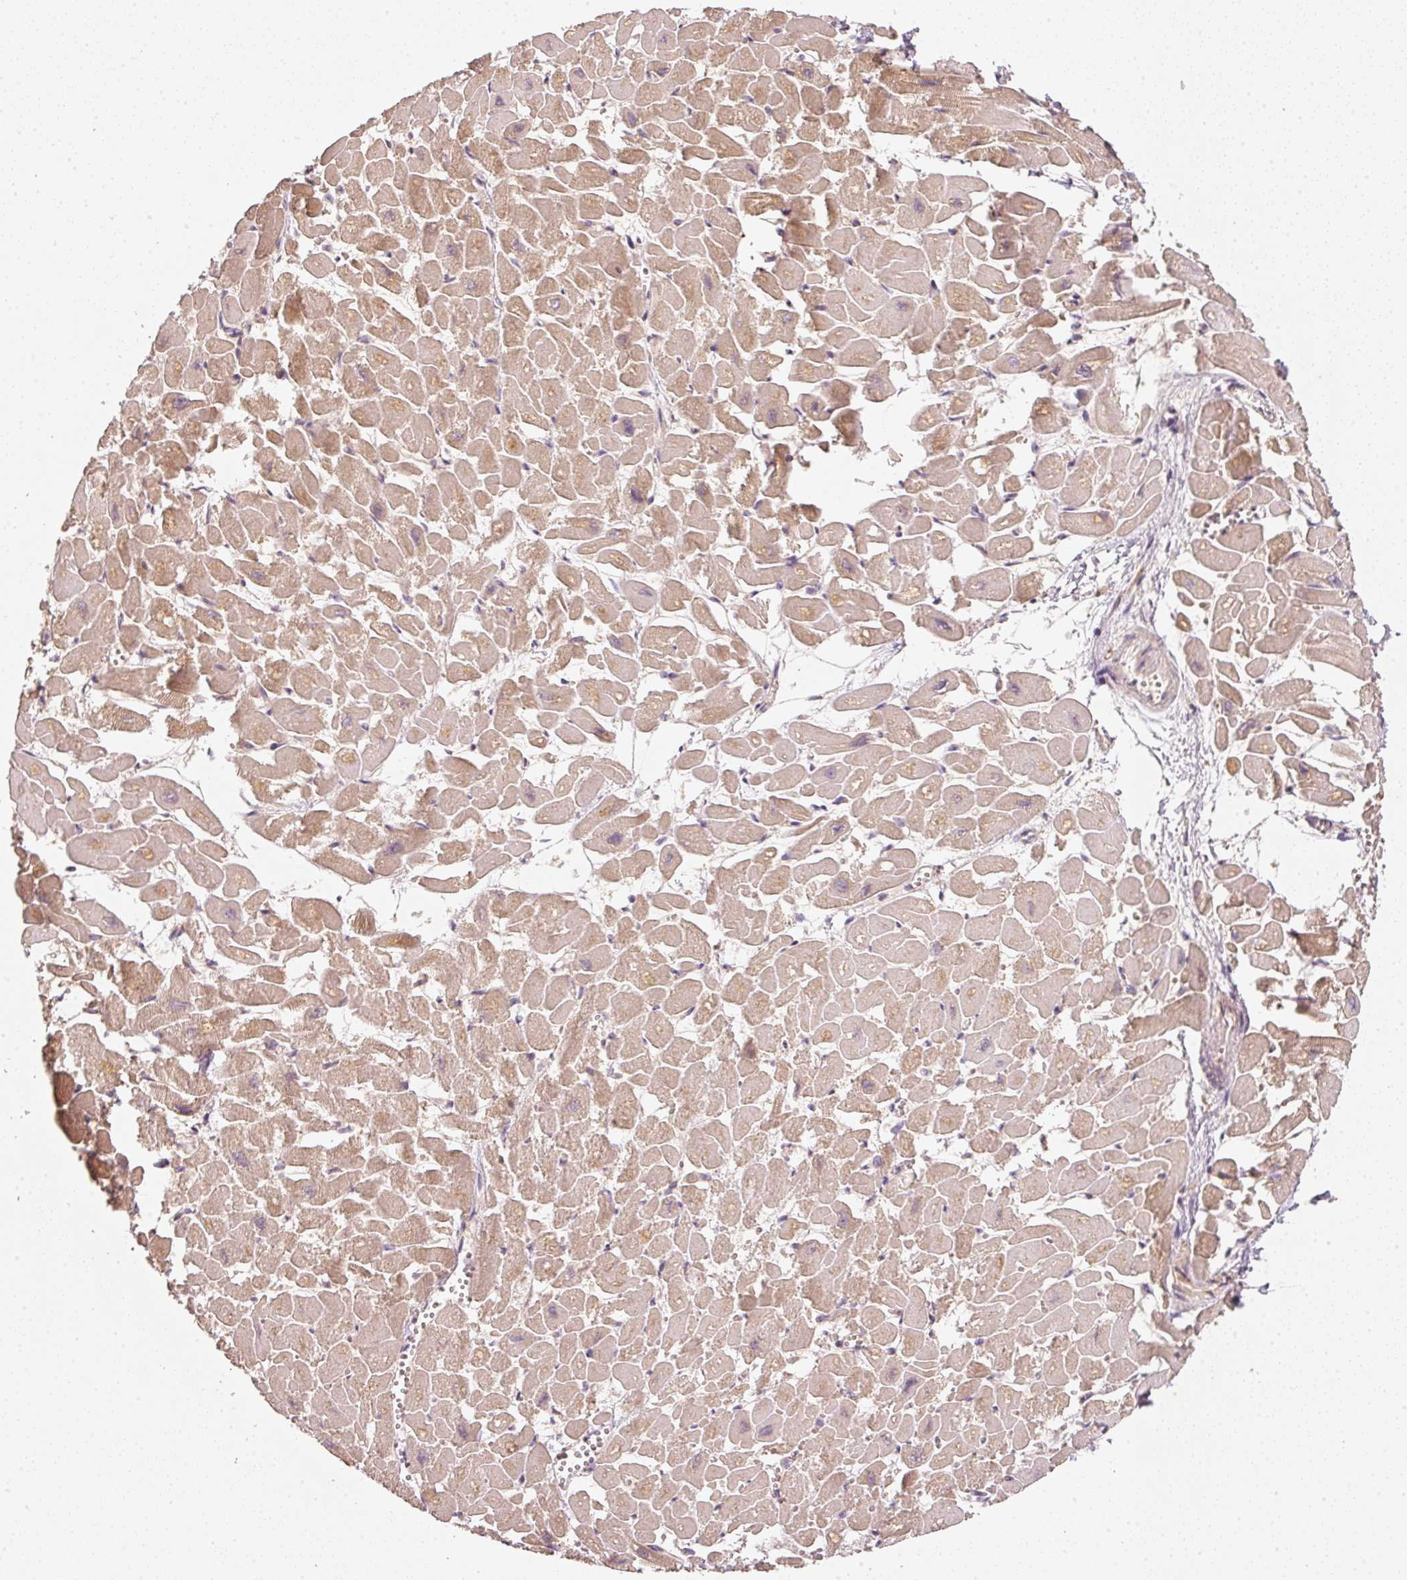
{"staining": {"intensity": "moderate", "quantity": ">75%", "location": "cytoplasmic/membranous"}, "tissue": "heart muscle", "cell_type": "Cardiomyocytes", "image_type": "normal", "snomed": [{"axis": "morphology", "description": "Normal tissue, NOS"}, {"axis": "topography", "description": "Heart"}], "caption": "The immunohistochemical stain labels moderate cytoplasmic/membranous staining in cardiomyocytes of benign heart muscle.", "gene": "RGL2", "patient": {"sex": "male", "age": 54}}